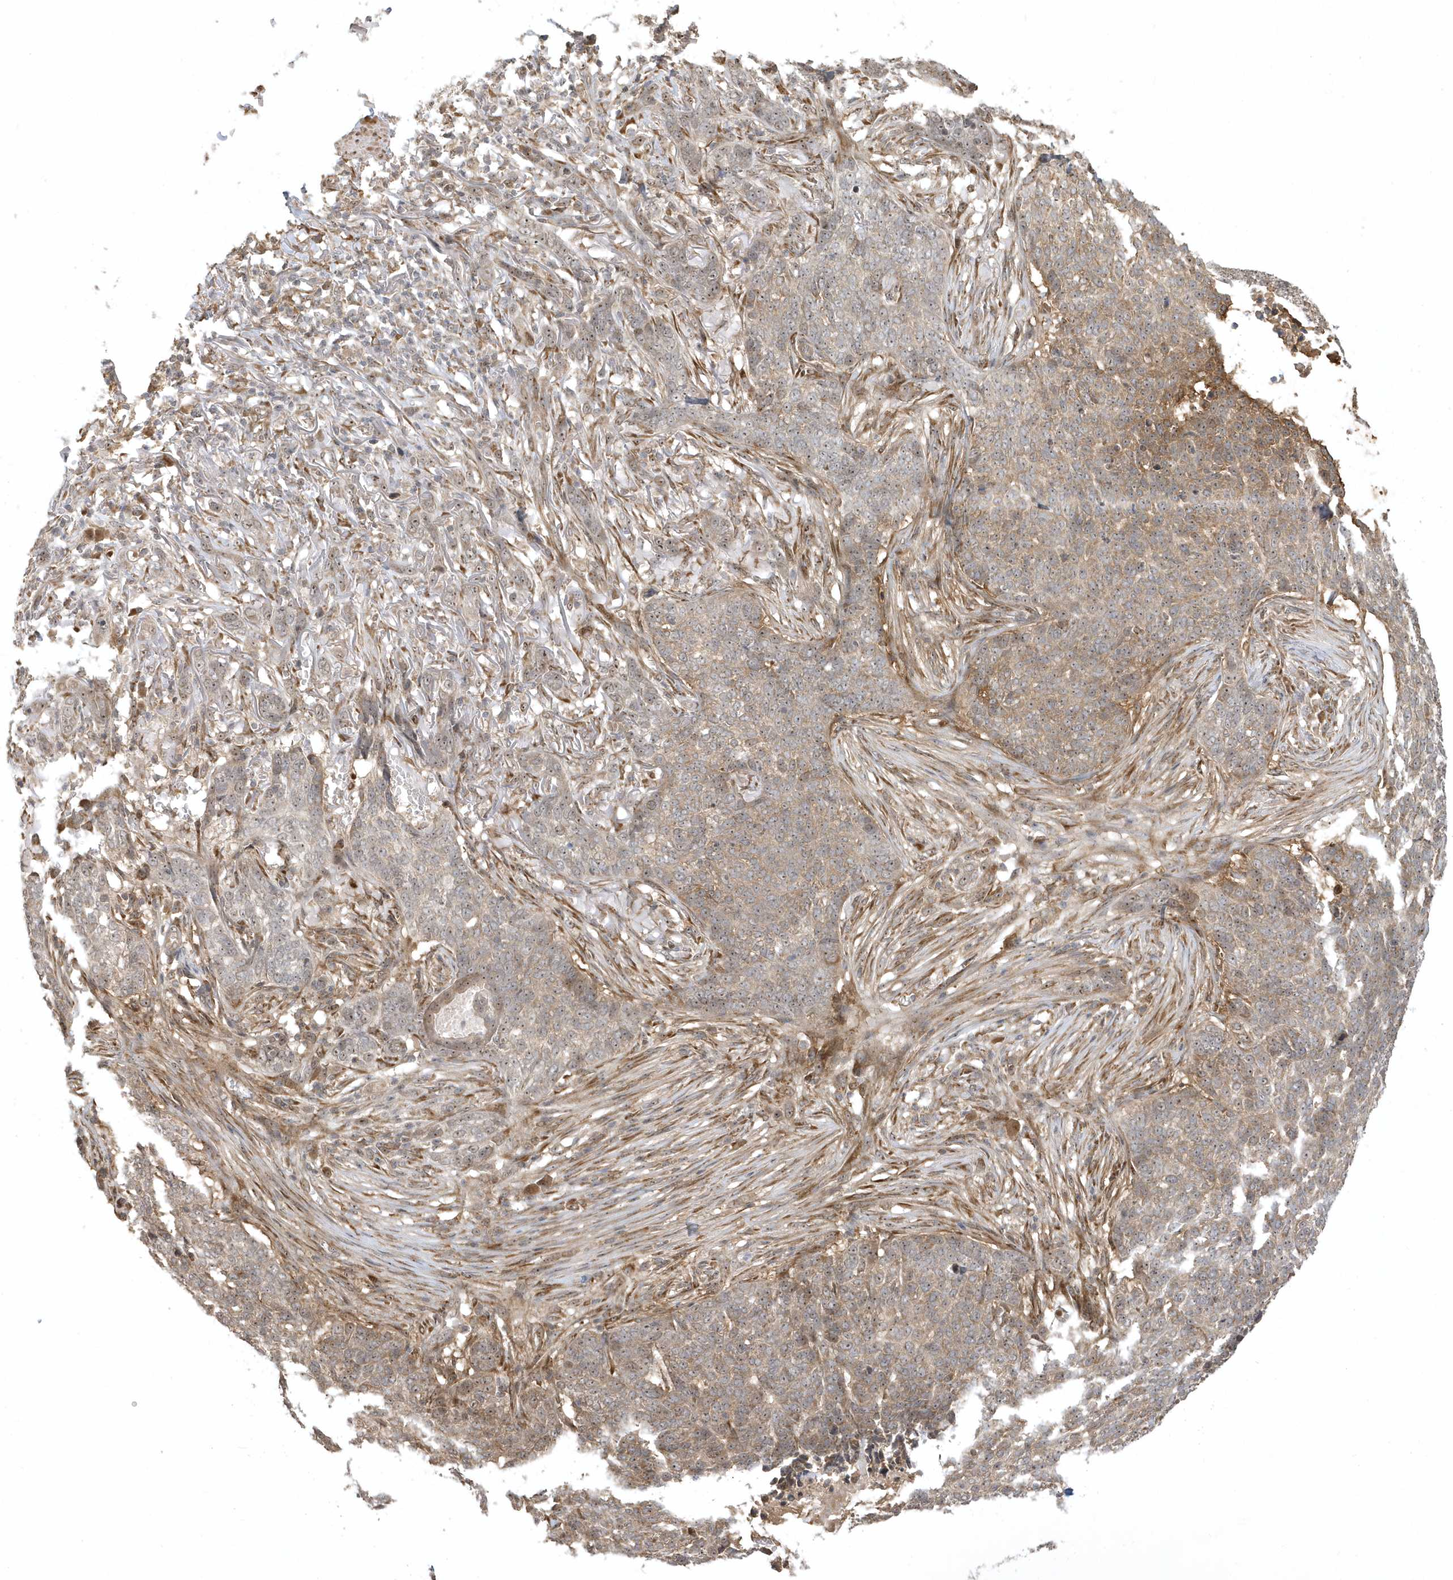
{"staining": {"intensity": "moderate", "quantity": "25%-75%", "location": "cytoplasmic/membranous"}, "tissue": "skin cancer", "cell_type": "Tumor cells", "image_type": "cancer", "snomed": [{"axis": "morphology", "description": "Basal cell carcinoma"}, {"axis": "topography", "description": "Skin"}], "caption": "Immunohistochemical staining of skin cancer (basal cell carcinoma) shows medium levels of moderate cytoplasmic/membranous protein expression in approximately 25%-75% of tumor cells. The staining is performed using DAB (3,3'-diaminobenzidine) brown chromogen to label protein expression. The nuclei are counter-stained blue using hematoxylin.", "gene": "ECM2", "patient": {"sex": "male", "age": 85}}